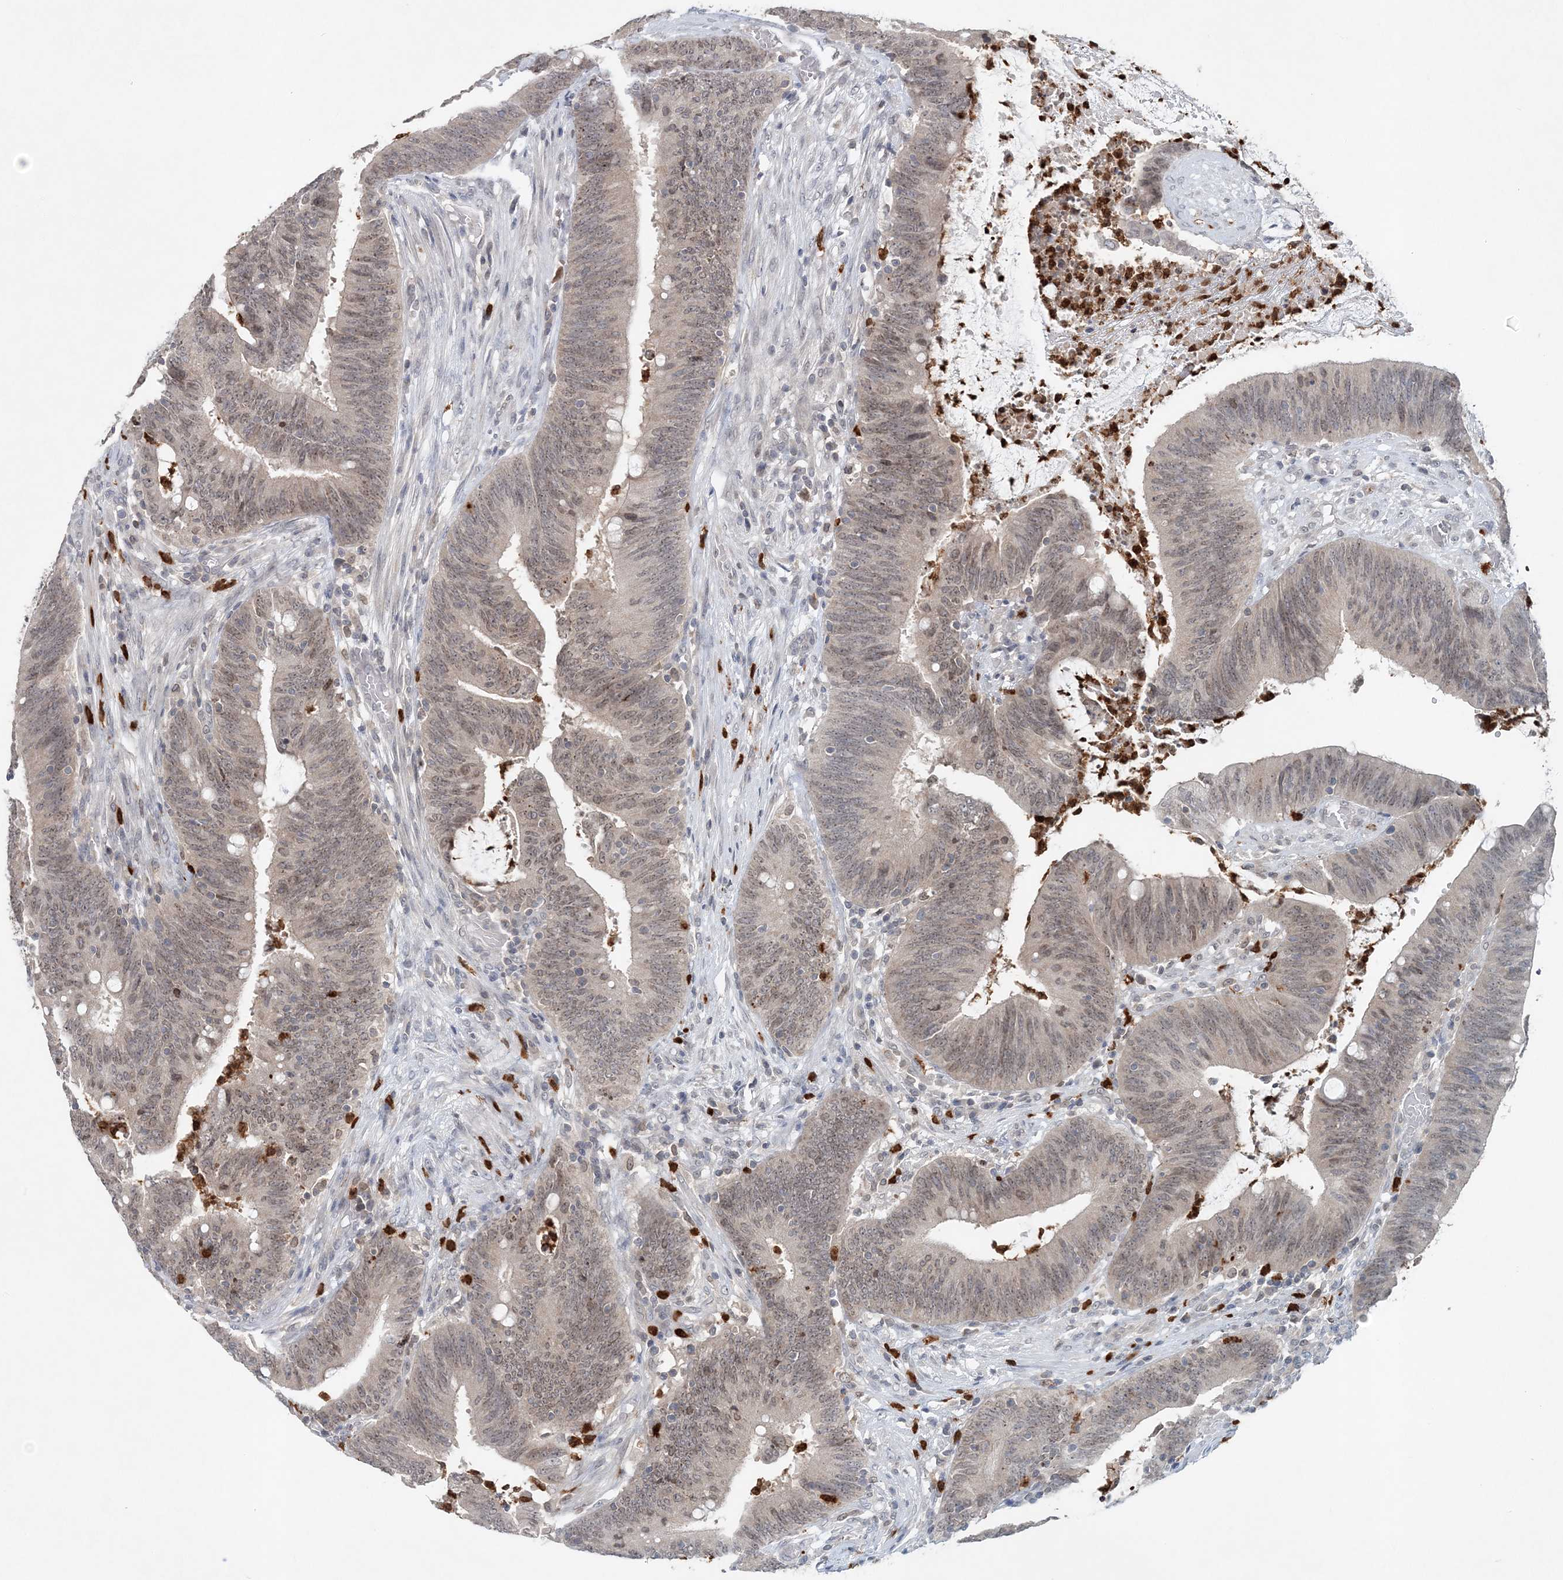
{"staining": {"intensity": "weak", "quantity": "25%-75%", "location": "nuclear"}, "tissue": "colorectal cancer", "cell_type": "Tumor cells", "image_type": "cancer", "snomed": [{"axis": "morphology", "description": "Adenocarcinoma, NOS"}, {"axis": "topography", "description": "Rectum"}], "caption": "Human colorectal cancer stained with a protein marker demonstrates weak staining in tumor cells.", "gene": "NUP54", "patient": {"sex": "female", "age": 66}}